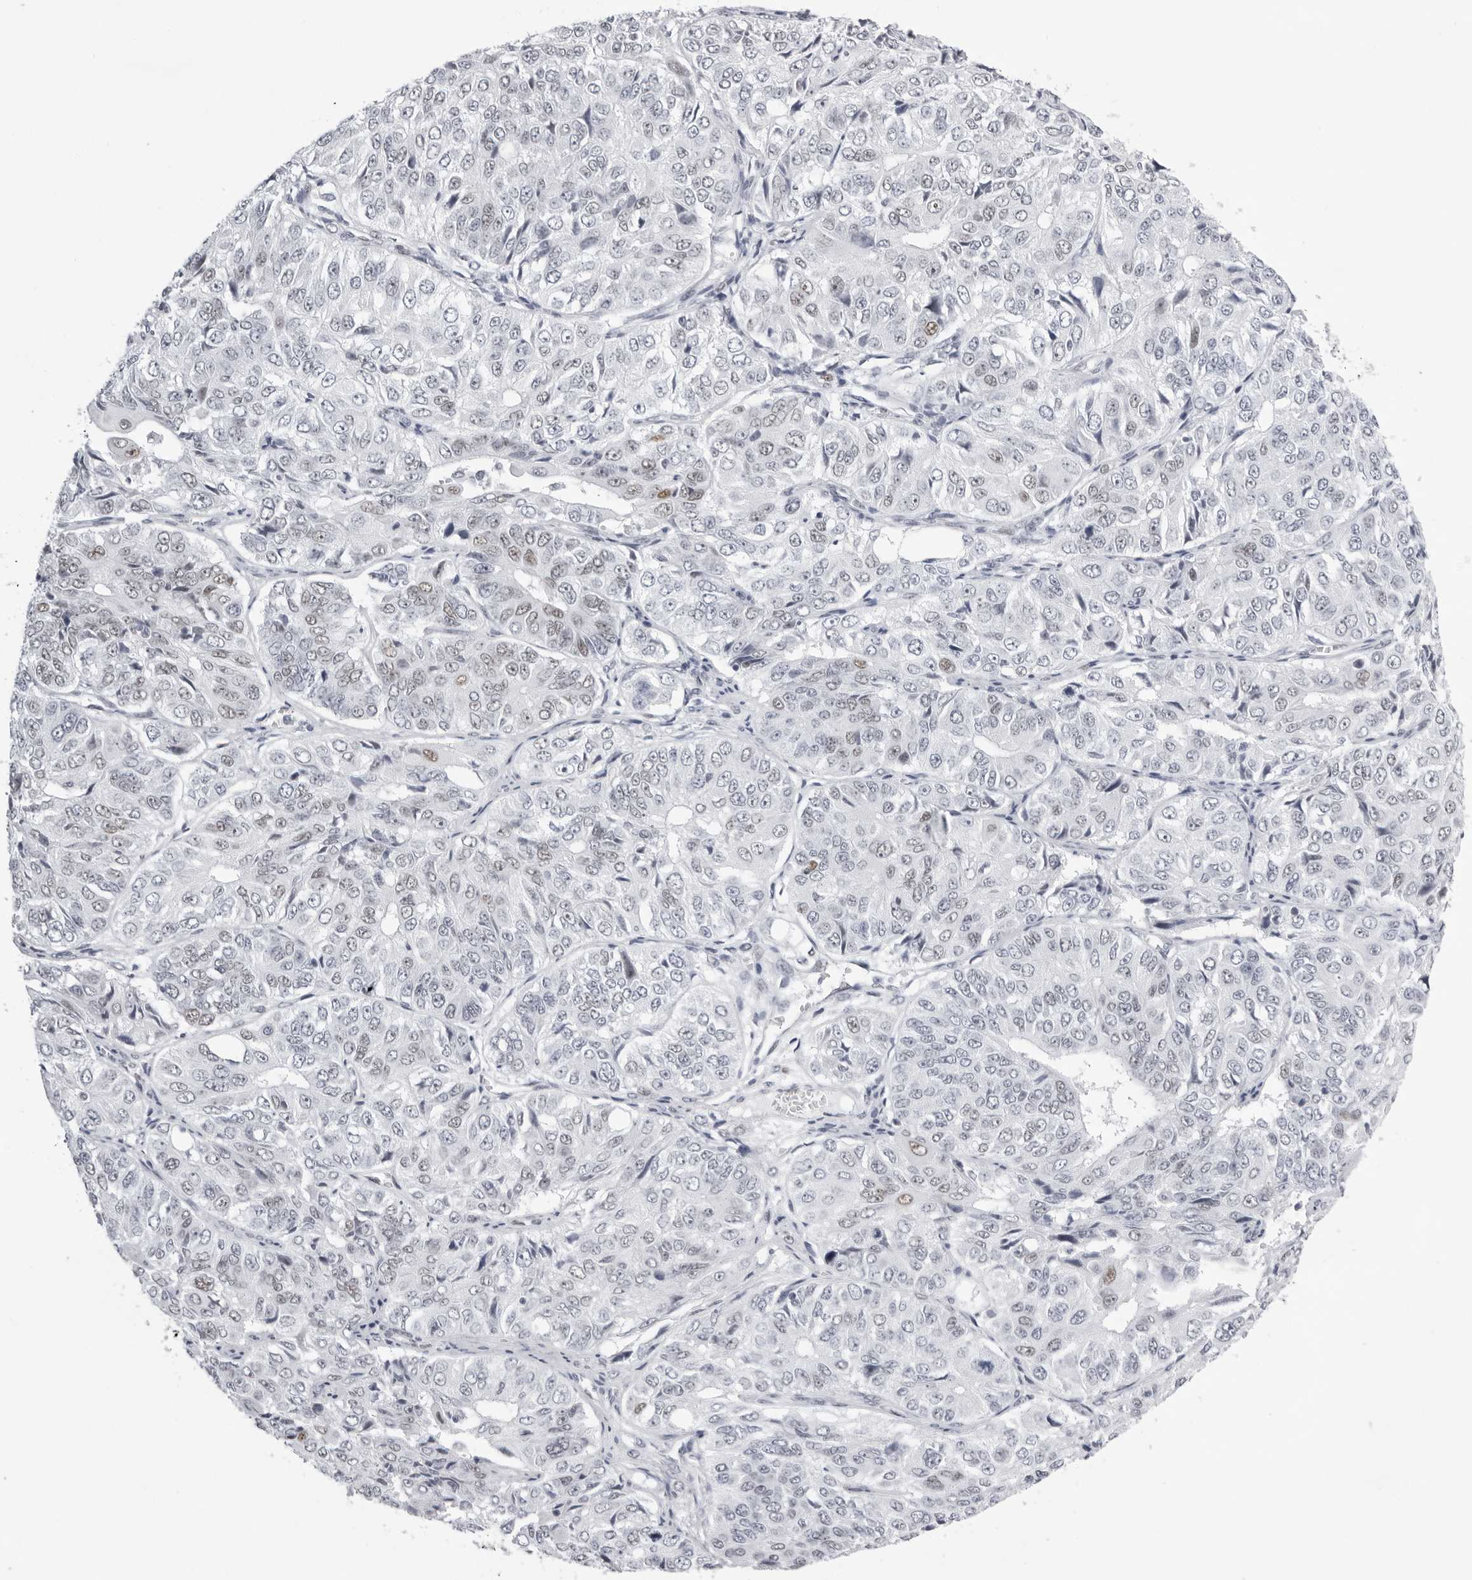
{"staining": {"intensity": "weak", "quantity": "<25%", "location": "nuclear"}, "tissue": "ovarian cancer", "cell_type": "Tumor cells", "image_type": "cancer", "snomed": [{"axis": "morphology", "description": "Carcinoma, endometroid"}, {"axis": "topography", "description": "Ovary"}], "caption": "High power microscopy micrograph of an immunohistochemistry (IHC) micrograph of ovarian endometroid carcinoma, revealing no significant expression in tumor cells. The staining was performed using DAB to visualize the protein expression in brown, while the nuclei were stained in blue with hematoxylin (Magnification: 20x).", "gene": "IRF2BP2", "patient": {"sex": "female", "age": 51}}